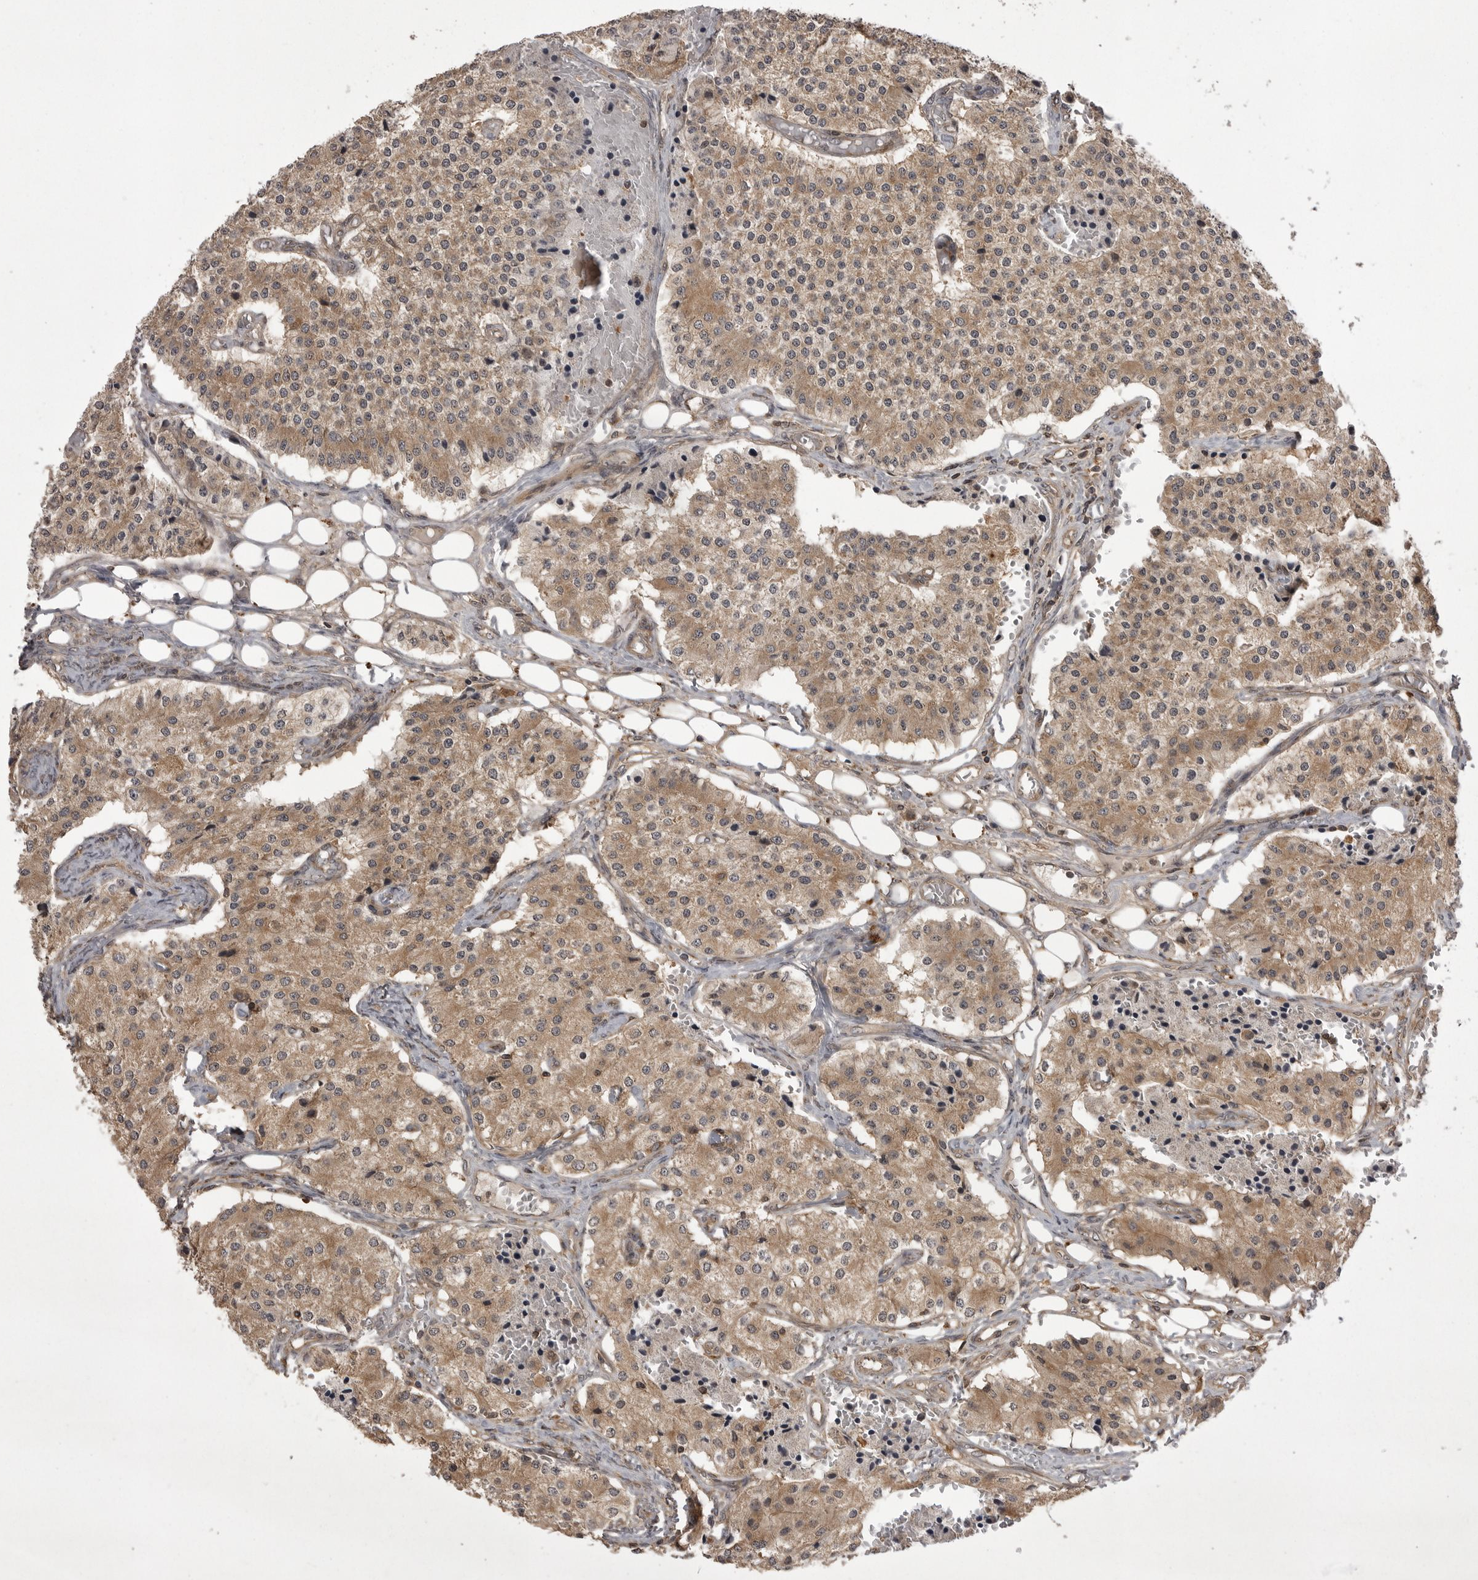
{"staining": {"intensity": "moderate", "quantity": ">75%", "location": "cytoplasmic/membranous"}, "tissue": "carcinoid", "cell_type": "Tumor cells", "image_type": "cancer", "snomed": [{"axis": "morphology", "description": "Carcinoid, malignant, NOS"}, {"axis": "topography", "description": "Colon"}], "caption": "The photomicrograph reveals immunohistochemical staining of malignant carcinoid. There is moderate cytoplasmic/membranous positivity is identified in about >75% of tumor cells.", "gene": "STK24", "patient": {"sex": "female", "age": 52}}